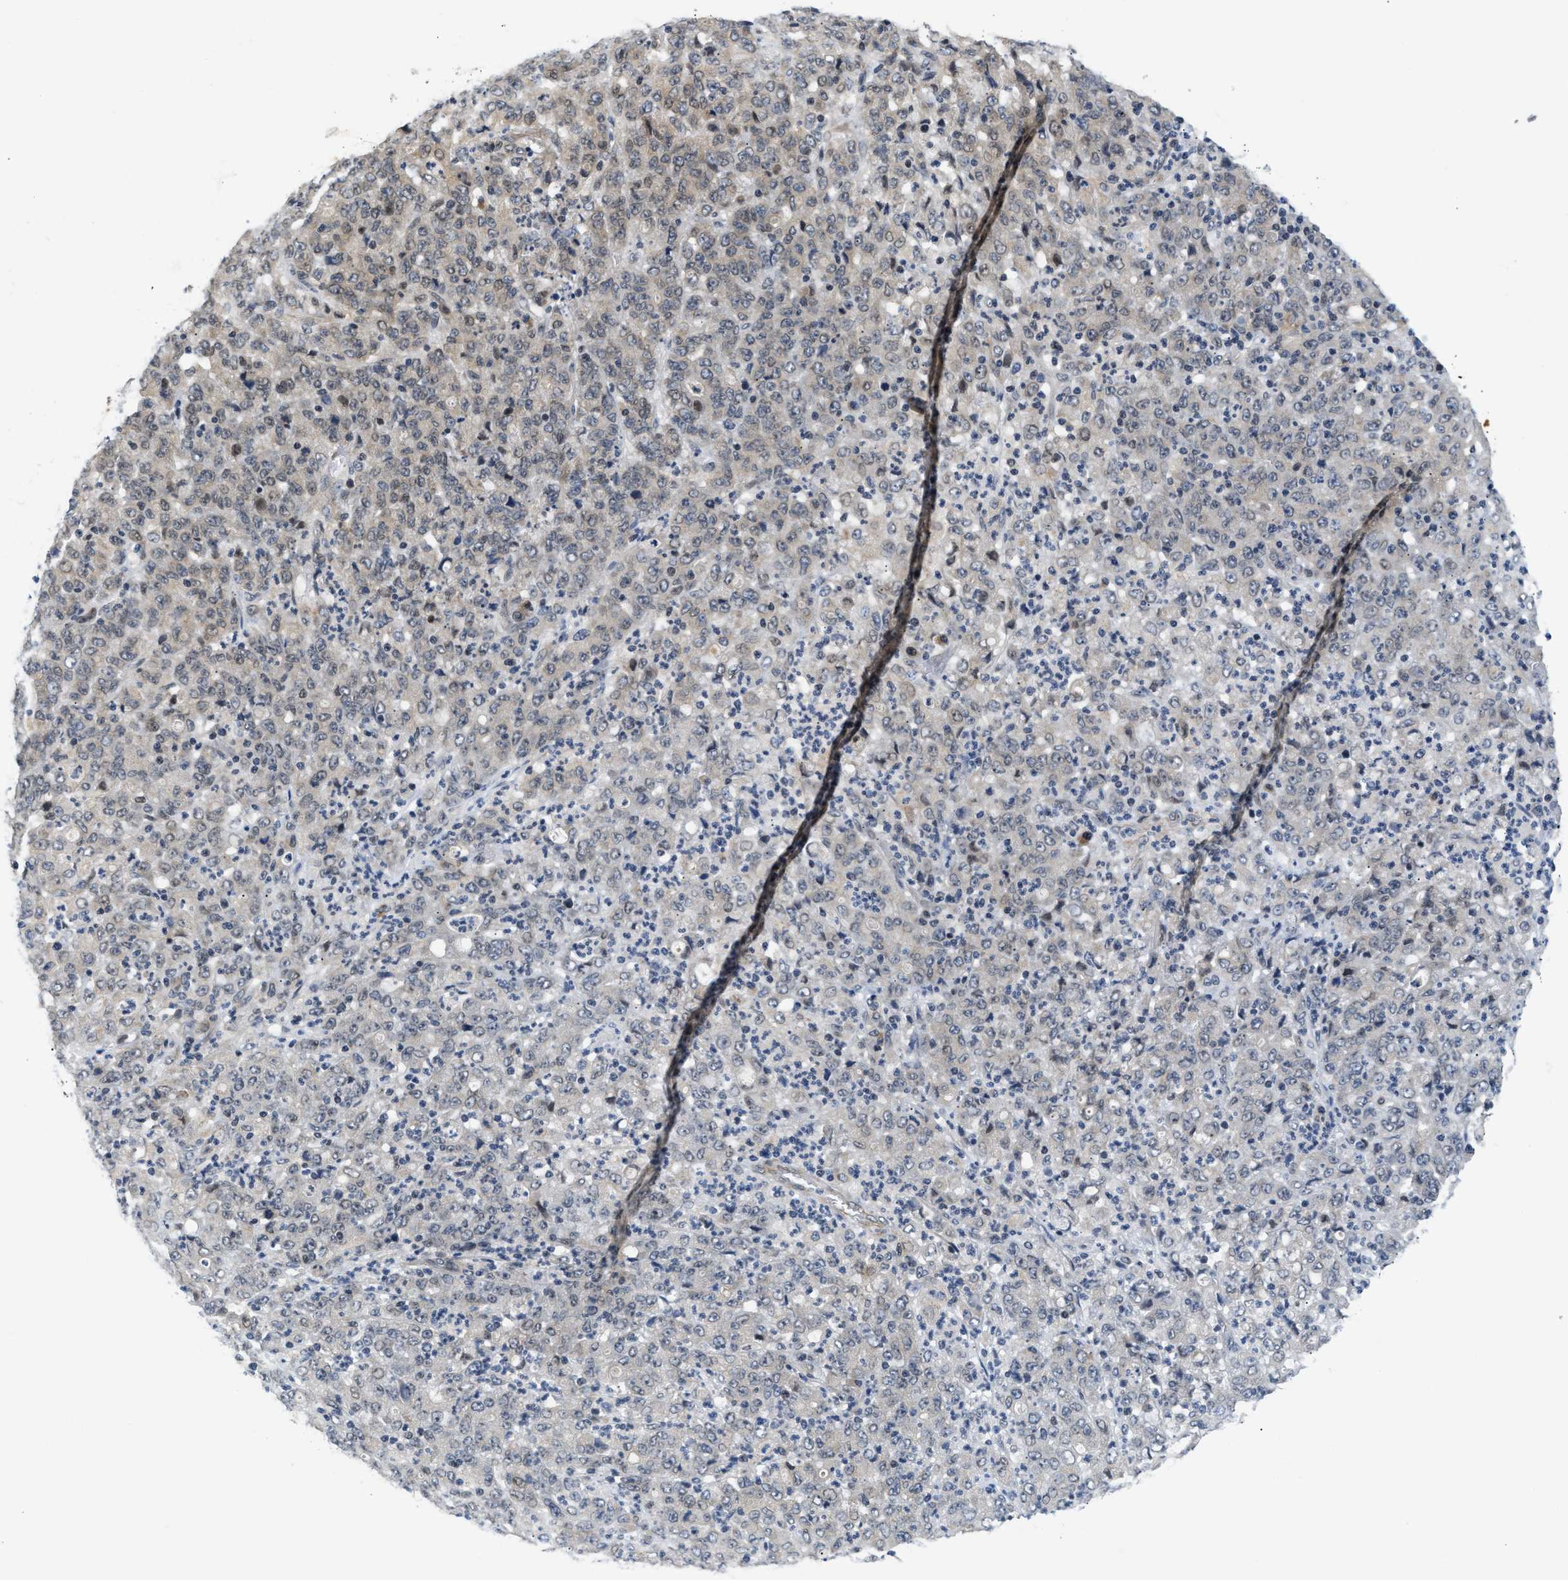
{"staining": {"intensity": "weak", "quantity": "<25%", "location": "cytoplasmic/membranous"}, "tissue": "stomach cancer", "cell_type": "Tumor cells", "image_type": "cancer", "snomed": [{"axis": "morphology", "description": "Adenocarcinoma, NOS"}, {"axis": "topography", "description": "Stomach, lower"}], "caption": "Protein analysis of adenocarcinoma (stomach) displays no significant expression in tumor cells.", "gene": "PPM1H", "patient": {"sex": "female", "age": 71}}